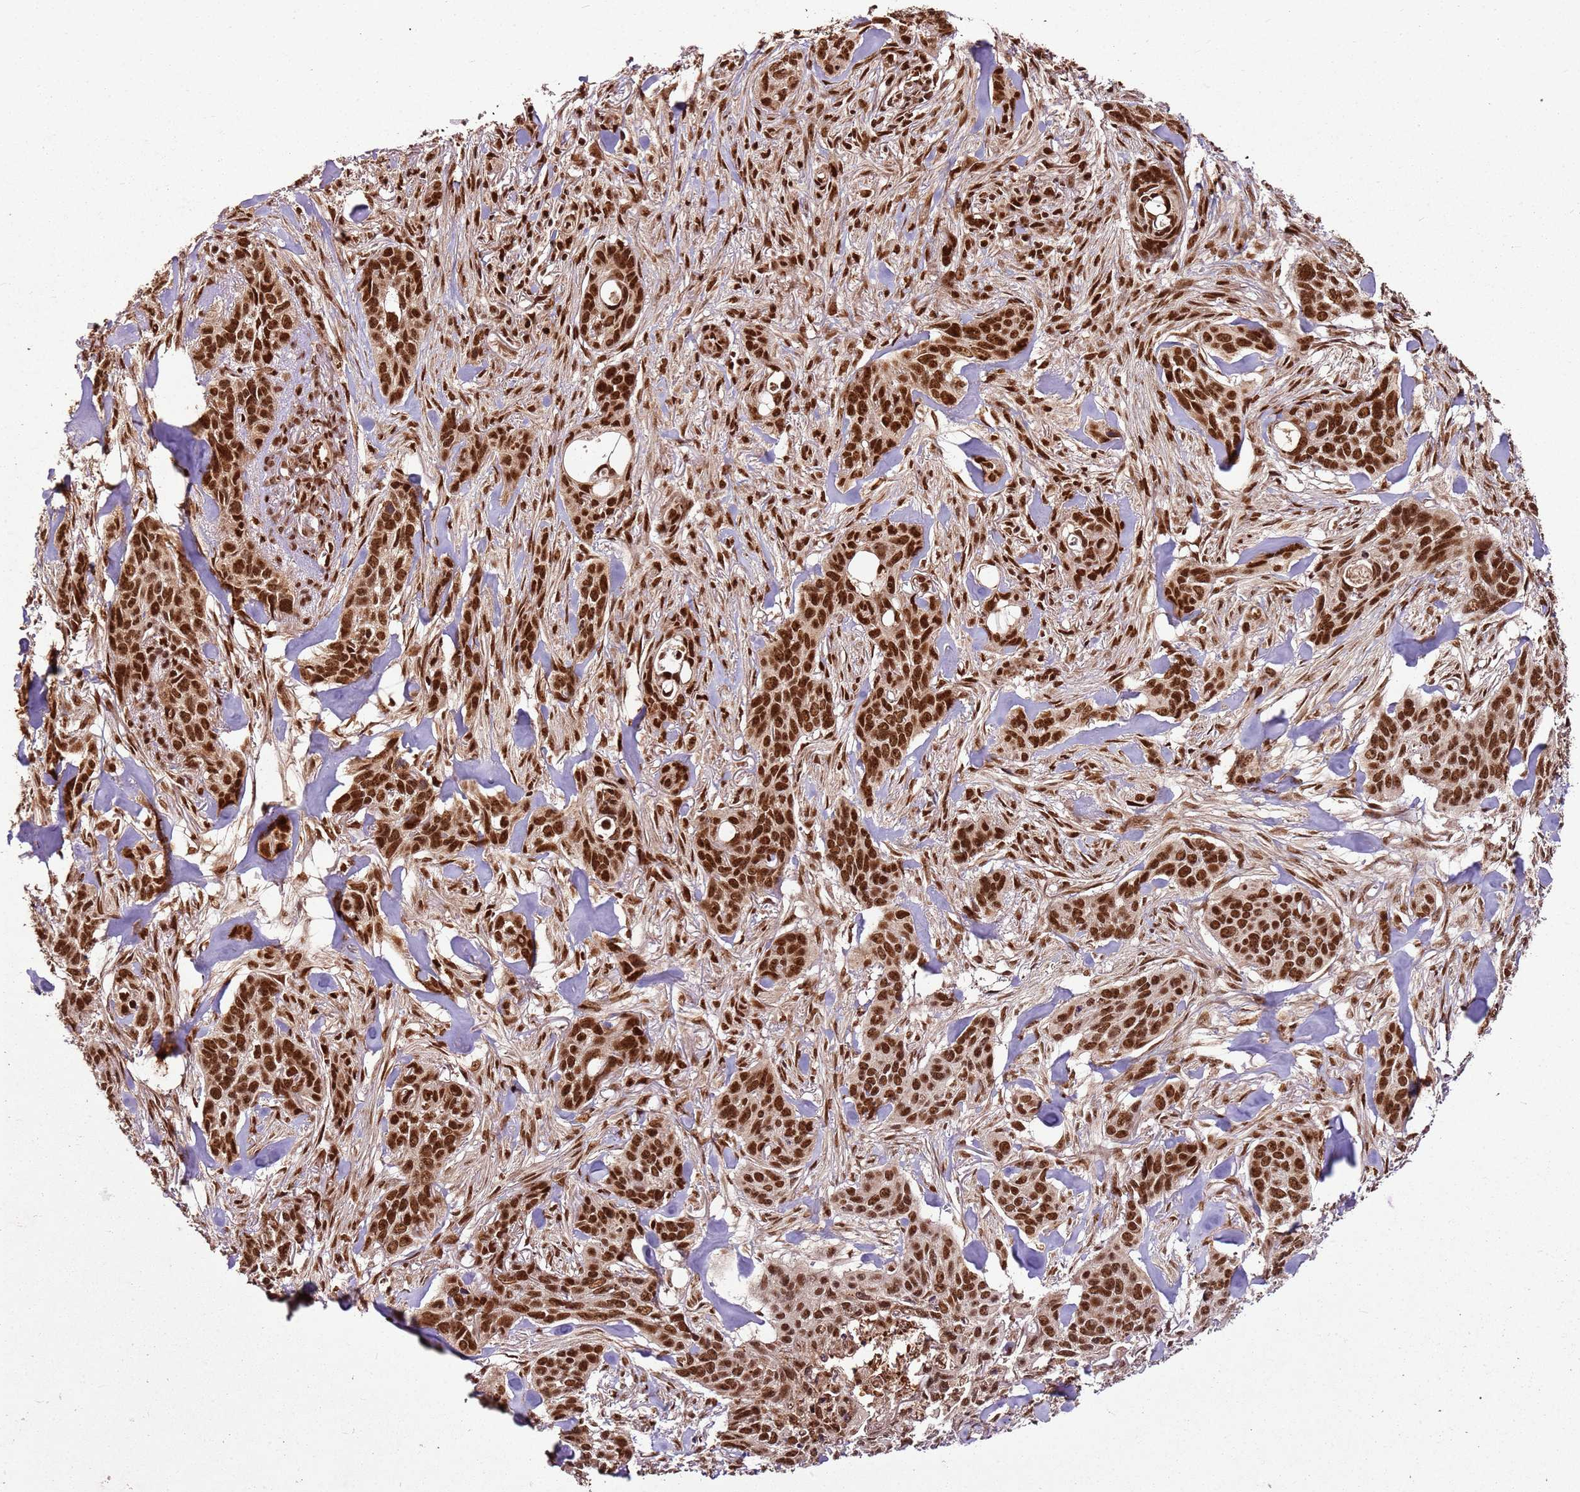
{"staining": {"intensity": "strong", "quantity": ">75%", "location": "nuclear"}, "tissue": "skin cancer", "cell_type": "Tumor cells", "image_type": "cancer", "snomed": [{"axis": "morphology", "description": "Basal cell carcinoma"}, {"axis": "topography", "description": "Skin"}], "caption": "IHC of skin basal cell carcinoma reveals high levels of strong nuclear positivity in about >75% of tumor cells.", "gene": "XRN2", "patient": {"sex": "male", "age": 86}}